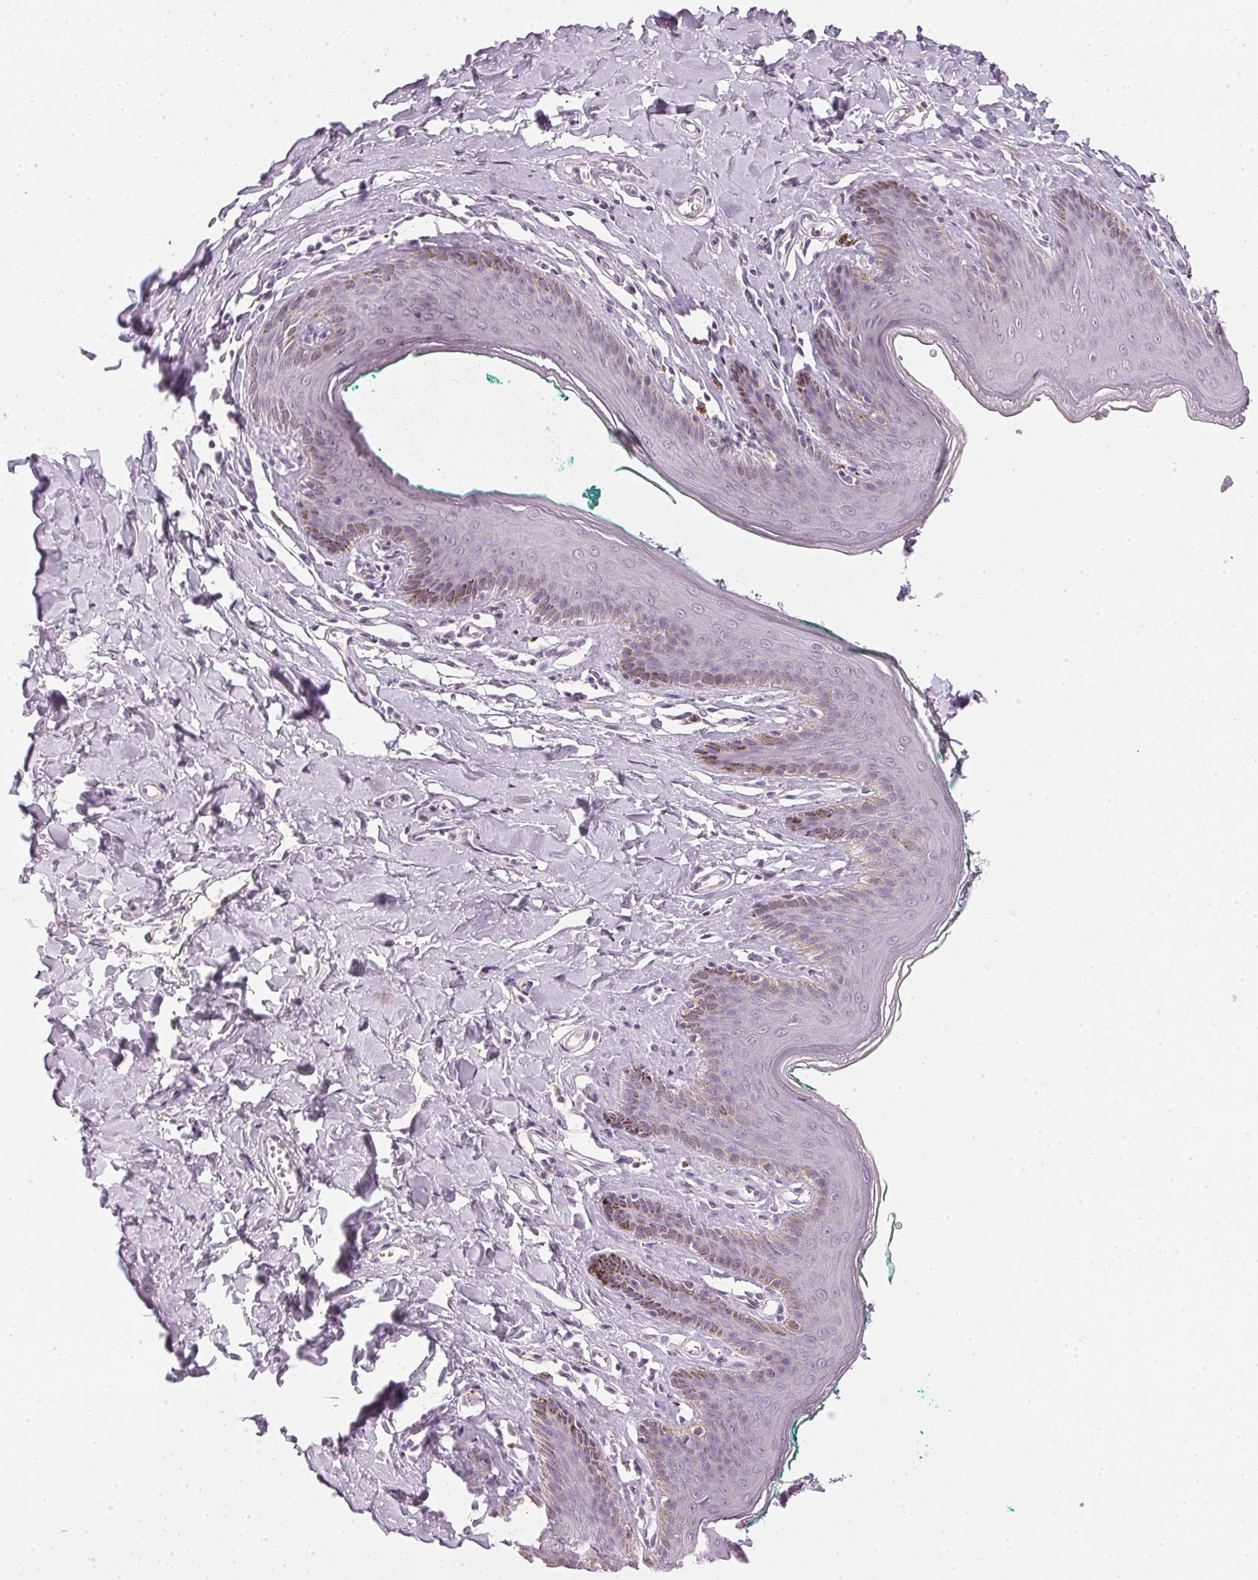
{"staining": {"intensity": "weak", "quantity": "<25%", "location": "cytoplasmic/membranous"}, "tissue": "skin", "cell_type": "Epidermal cells", "image_type": "normal", "snomed": [{"axis": "morphology", "description": "Normal tissue, NOS"}, {"axis": "topography", "description": "Vulva"}, {"axis": "topography", "description": "Peripheral nerve tissue"}], "caption": "Protein analysis of benign skin exhibits no significant staining in epidermal cells. The staining is performed using DAB (3,3'-diaminobenzidine) brown chromogen with nuclei counter-stained in using hematoxylin.", "gene": "IGFBP1", "patient": {"sex": "female", "age": 66}}